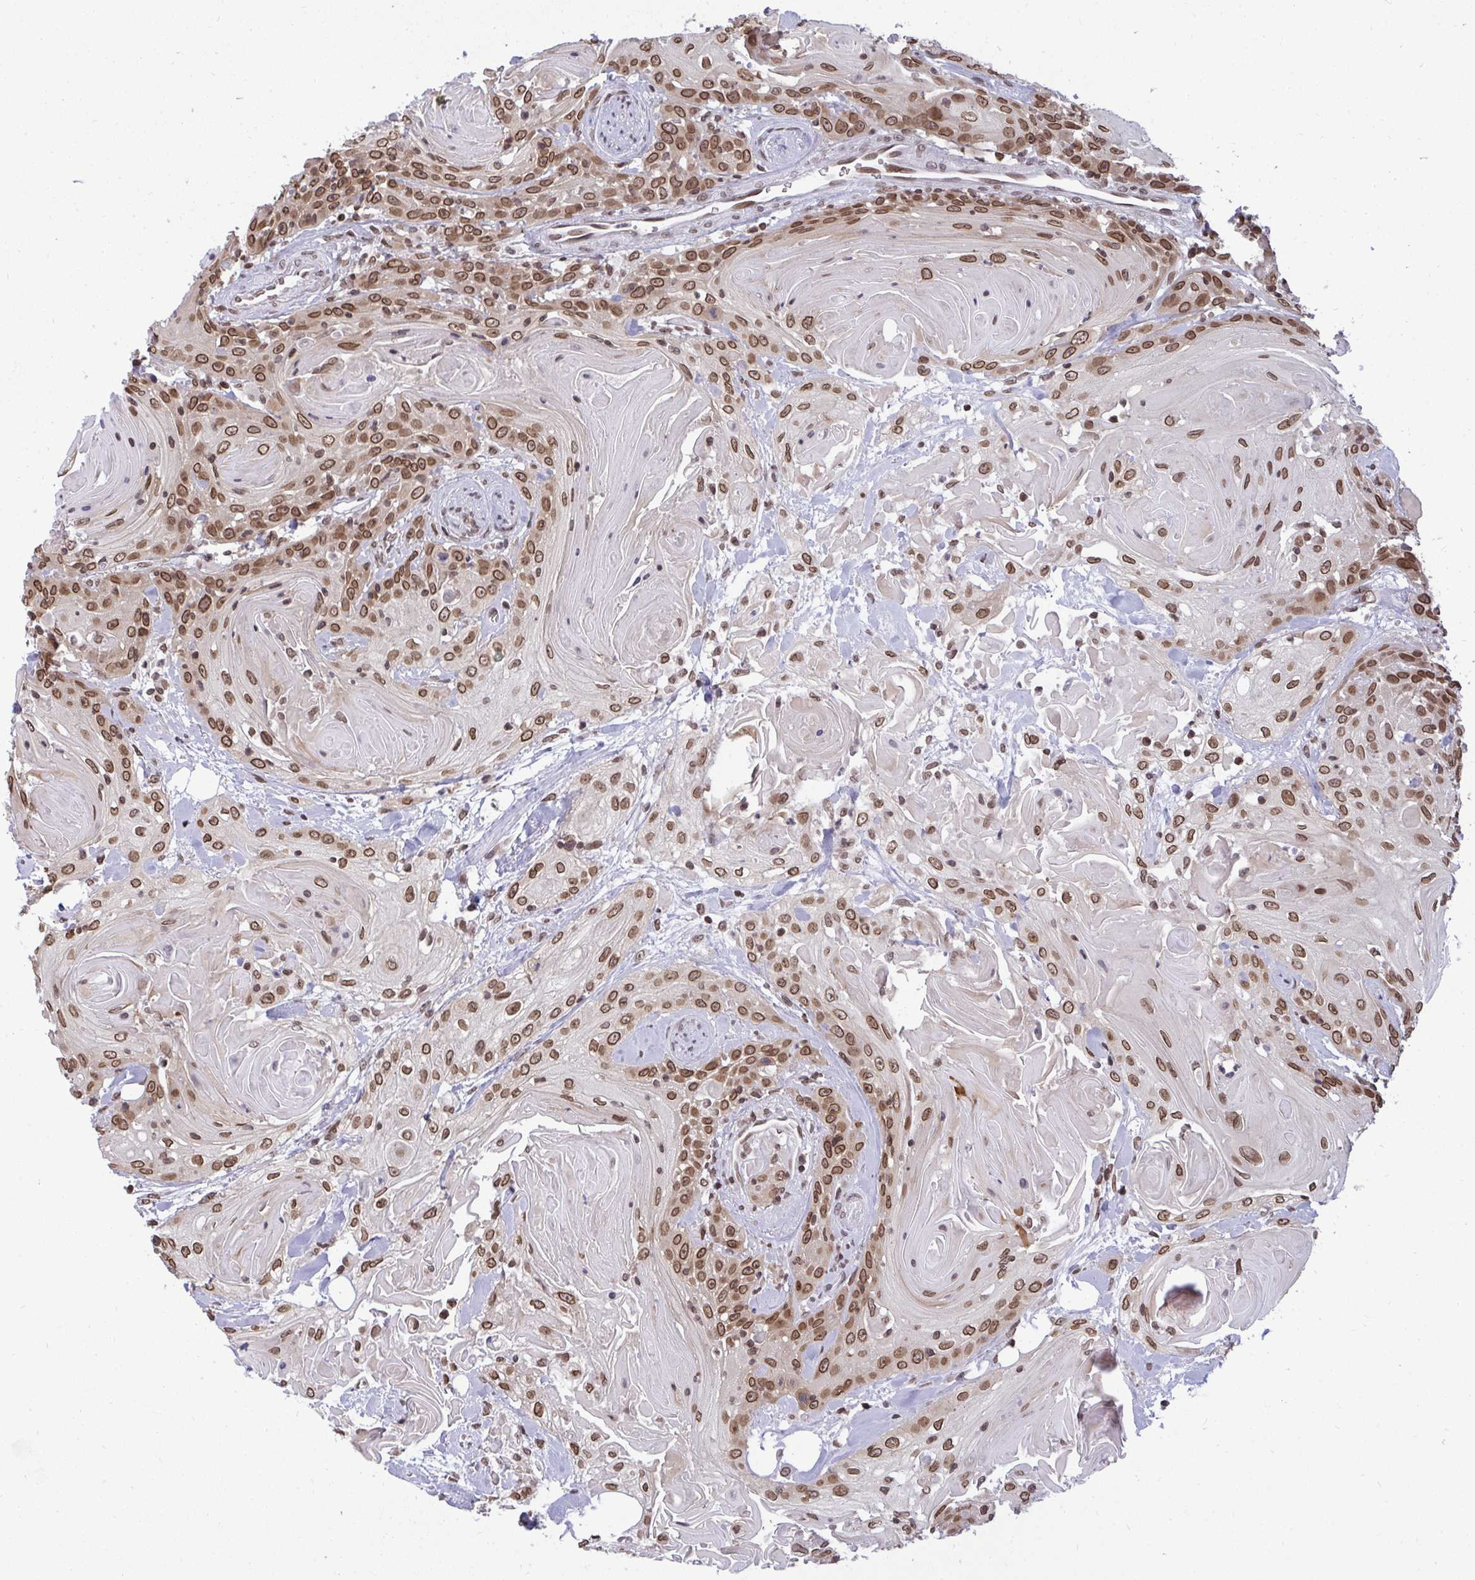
{"staining": {"intensity": "moderate", "quantity": ">75%", "location": "cytoplasmic/membranous,nuclear"}, "tissue": "head and neck cancer", "cell_type": "Tumor cells", "image_type": "cancer", "snomed": [{"axis": "morphology", "description": "Squamous cell carcinoma, NOS"}, {"axis": "topography", "description": "Head-Neck"}], "caption": "The photomicrograph demonstrates staining of head and neck squamous cell carcinoma, revealing moderate cytoplasmic/membranous and nuclear protein positivity (brown color) within tumor cells.", "gene": "JPT1", "patient": {"sex": "female", "age": 84}}